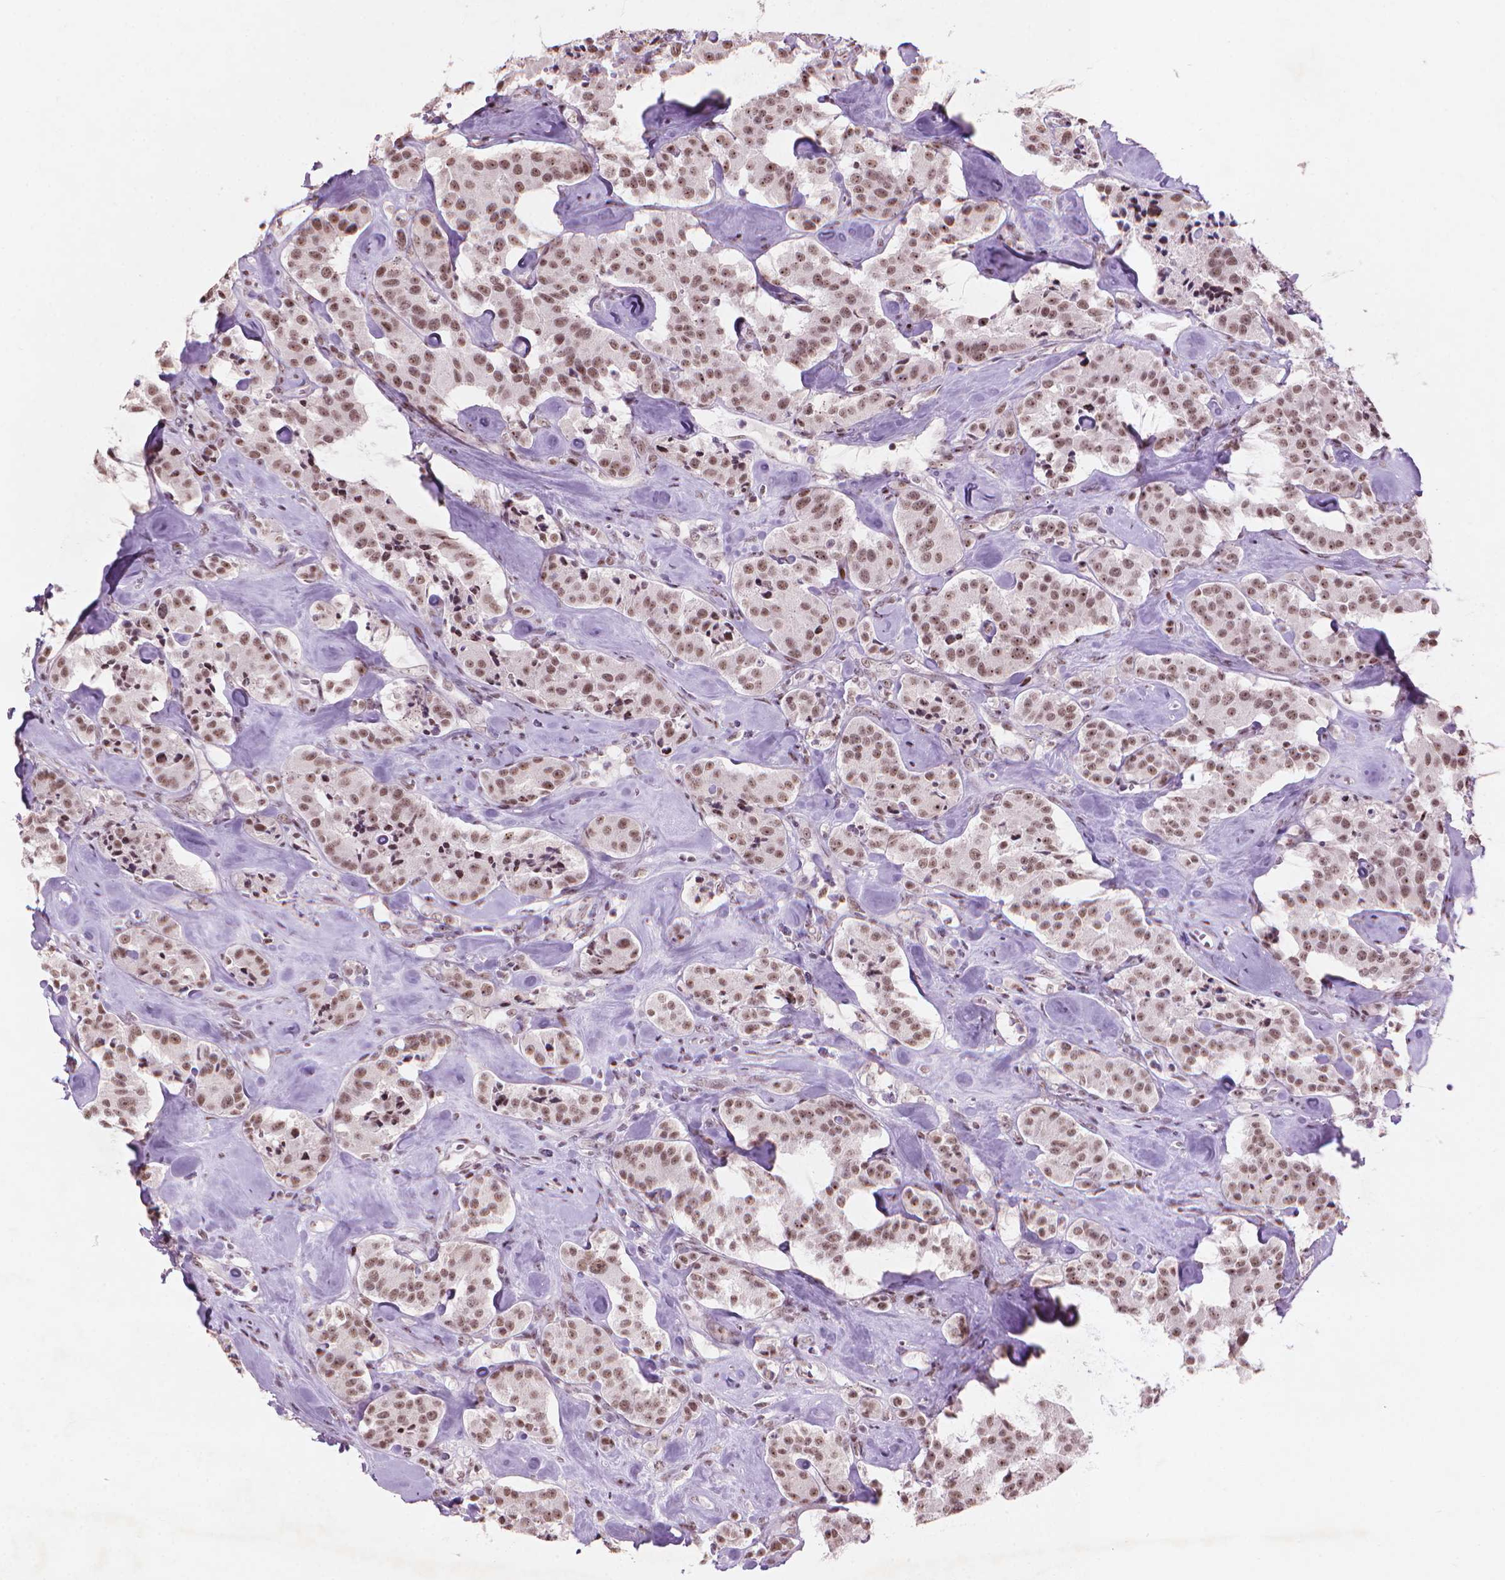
{"staining": {"intensity": "moderate", "quantity": ">75%", "location": "nuclear"}, "tissue": "carcinoid", "cell_type": "Tumor cells", "image_type": "cancer", "snomed": [{"axis": "morphology", "description": "Carcinoid, malignant, NOS"}, {"axis": "topography", "description": "Pancreas"}], "caption": "Protein staining by IHC reveals moderate nuclear expression in about >75% of tumor cells in carcinoid. The staining was performed using DAB (3,3'-diaminobenzidine), with brown indicating positive protein expression. Nuclei are stained blue with hematoxylin.", "gene": "HES7", "patient": {"sex": "male", "age": 41}}